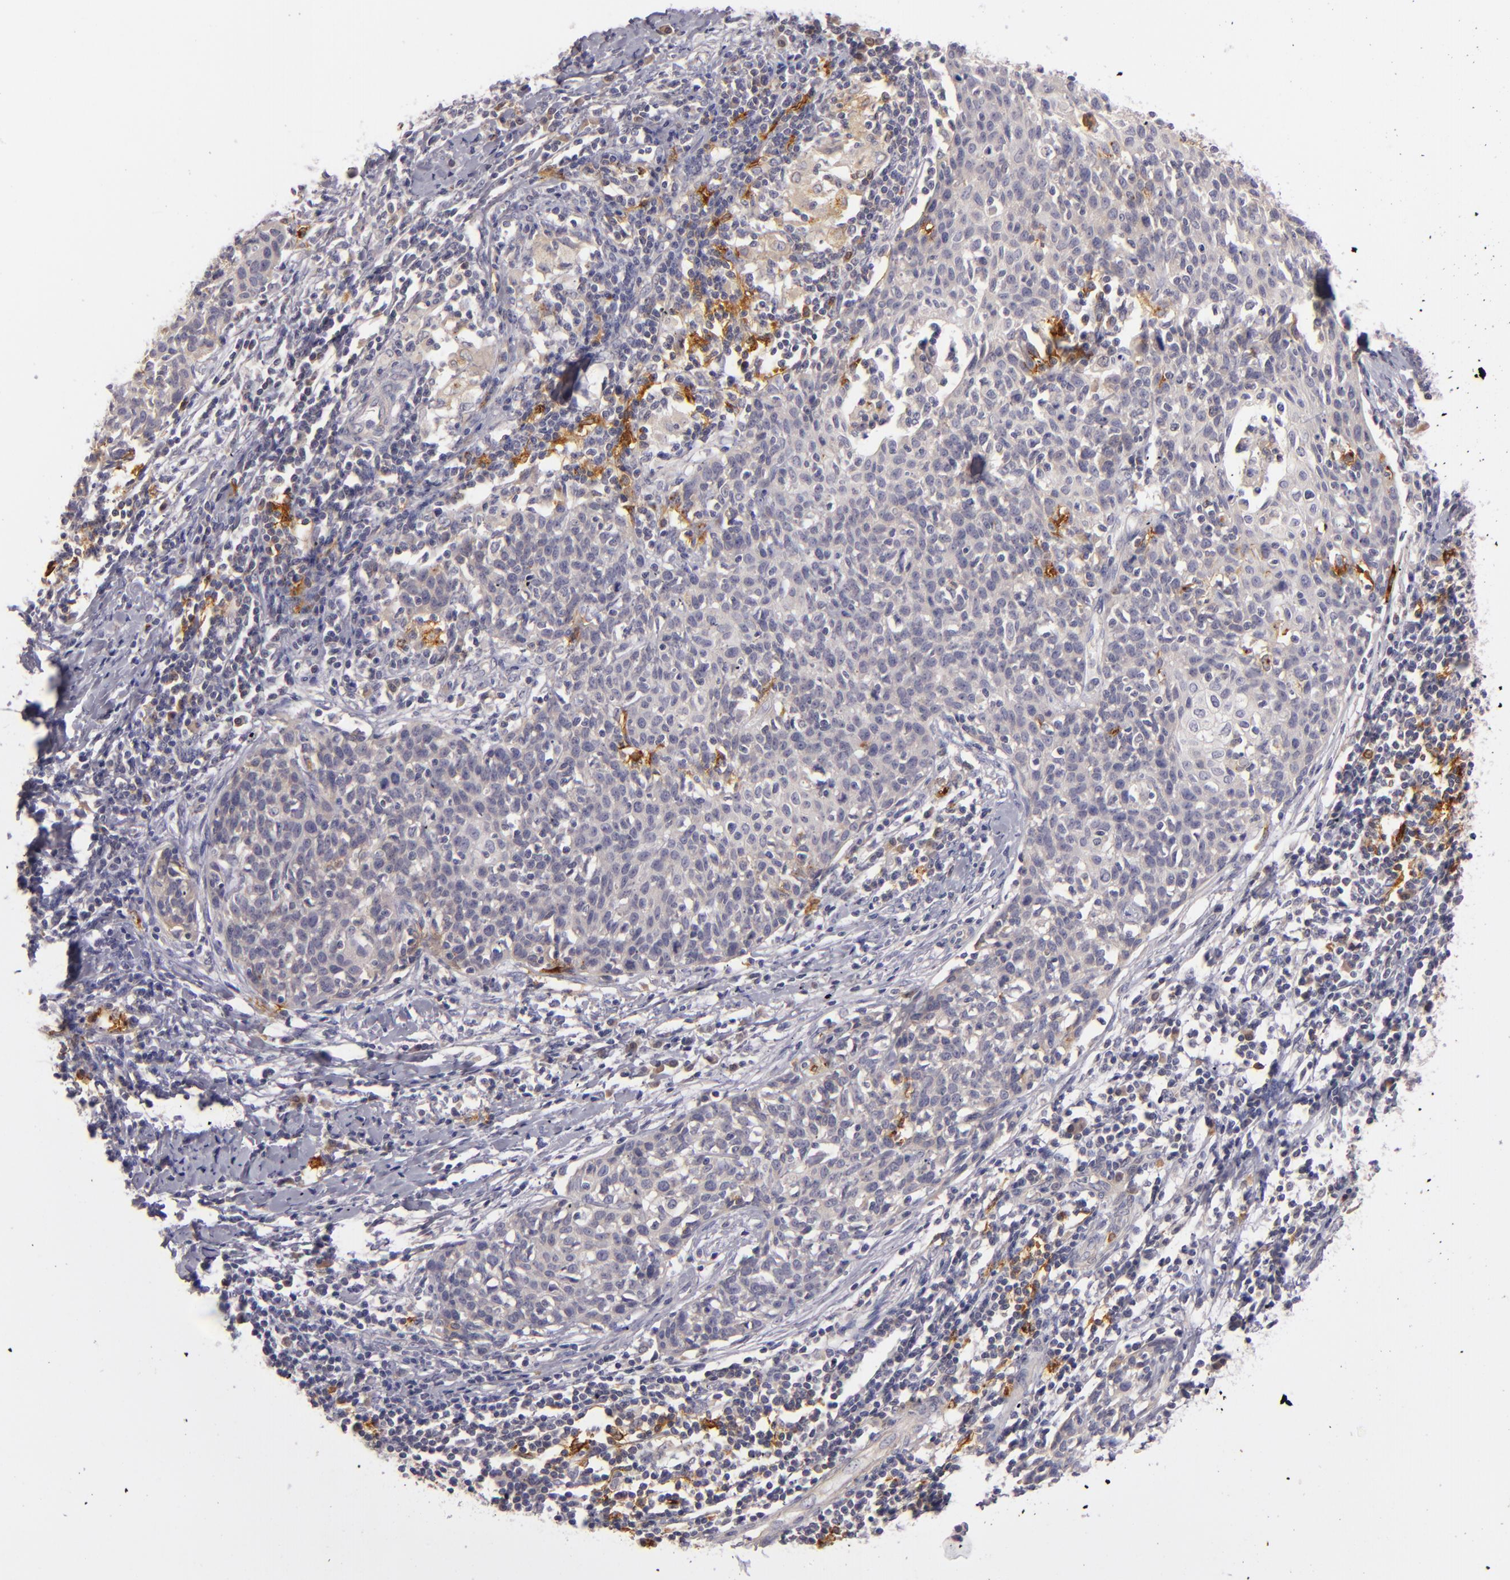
{"staining": {"intensity": "weak", "quantity": "<25%", "location": "cytoplasmic/membranous"}, "tissue": "cervical cancer", "cell_type": "Tumor cells", "image_type": "cancer", "snomed": [{"axis": "morphology", "description": "Squamous cell carcinoma, NOS"}, {"axis": "topography", "description": "Cervix"}], "caption": "High power microscopy micrograph of an IHC photomicrograph of cervical cancer (squamous cell carcinoma), revealing no significant staining in tumor cells.", "gene": "CD83", "patient": {"sex": "female", "age": 38}}